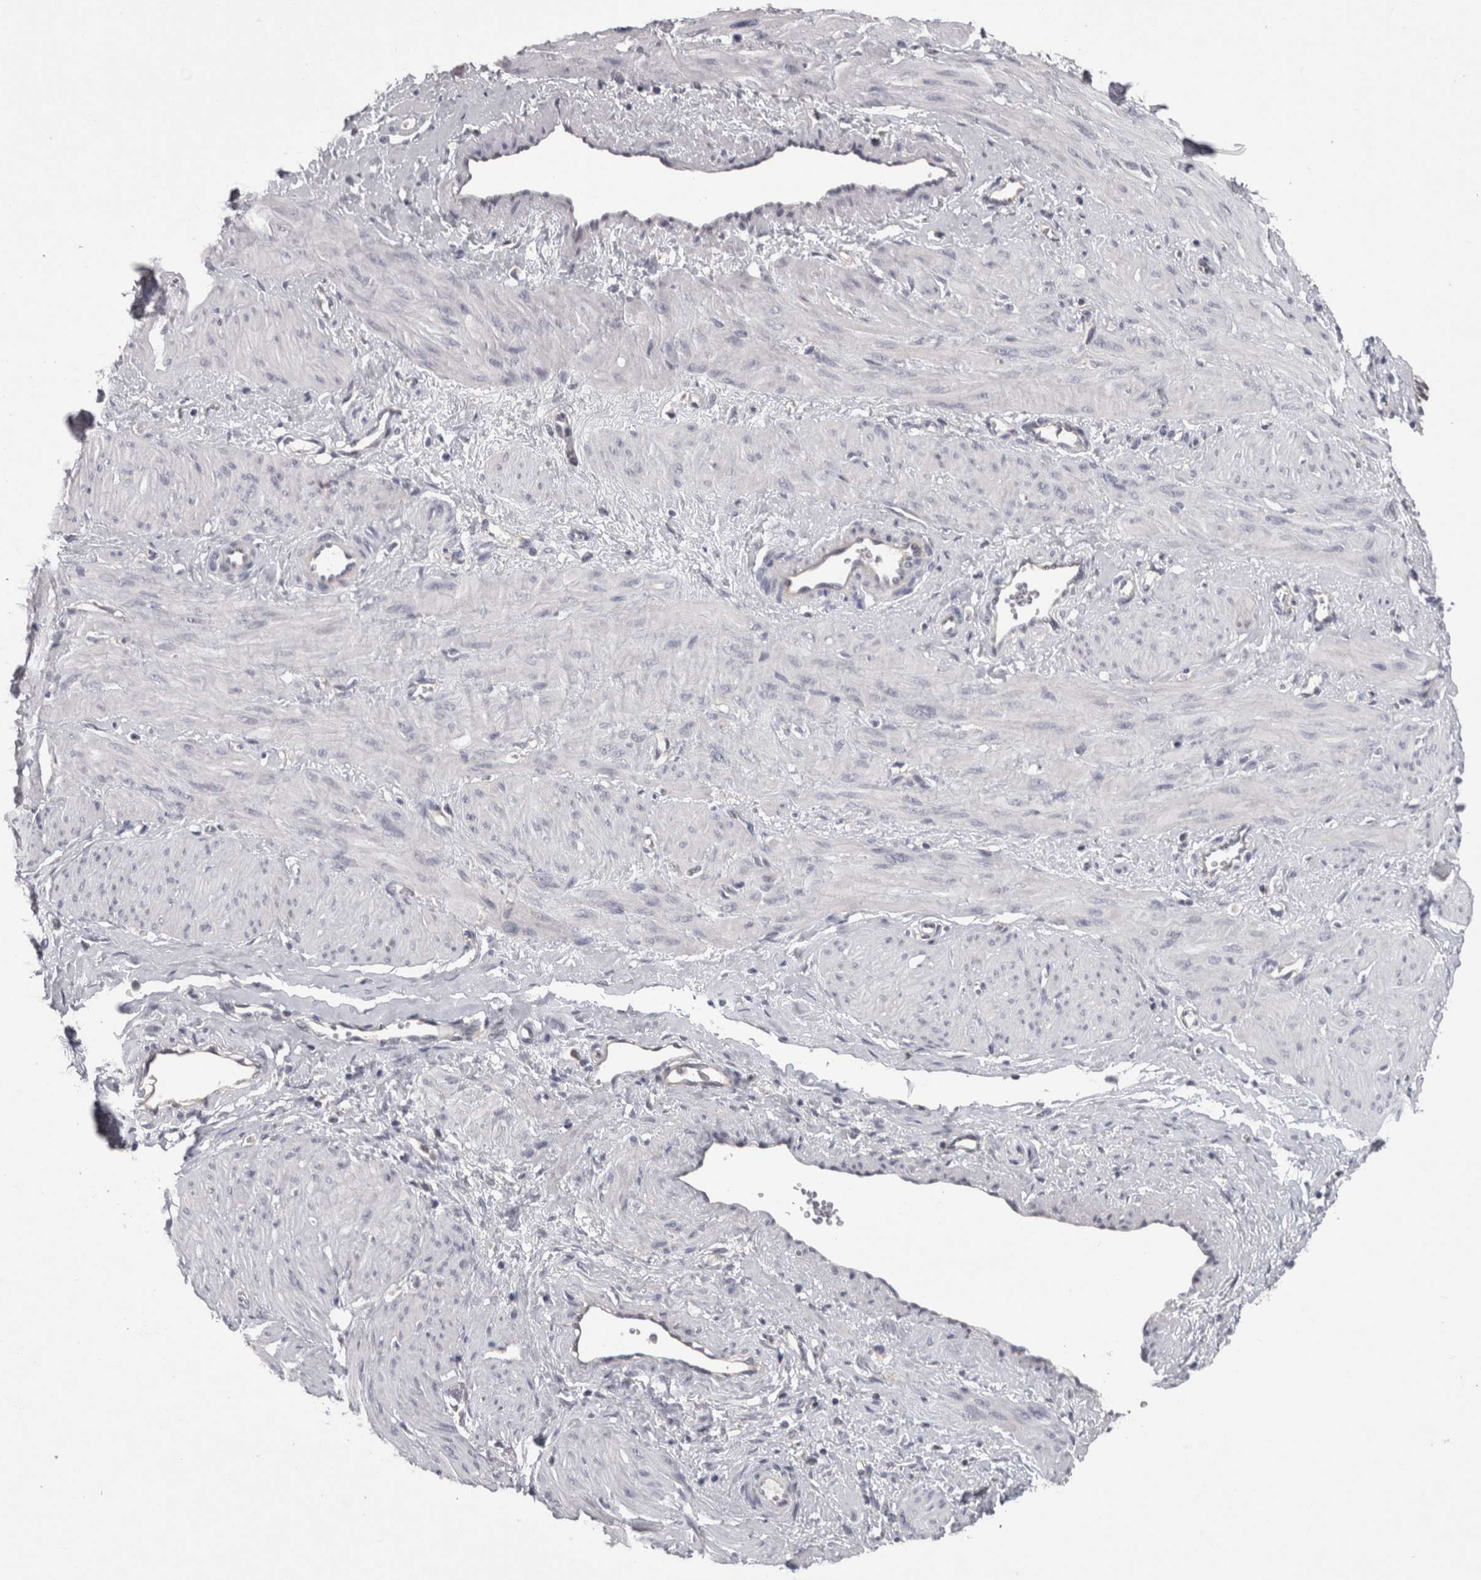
{"staining": {"intensity": "negative", "quantity": "none", "location": "none"}, "tissue": "smooth muscle", "cell_type": "Smooth muscle cells", "image_type": "normal", "snomed": [{"axis": "morphology", "description": "Normal tissue, NOS"}, {"axis": "topography", "description": "Endometrium"}], "caption": "Immunohistochemistry image of unremarkable smooth muscle: human smooth muscle stained with DAB demonstrates no significant protein expression in smooth muscle cells.", "gene": "LYZL6", "patient": {"sex": "female", "age": 33}}